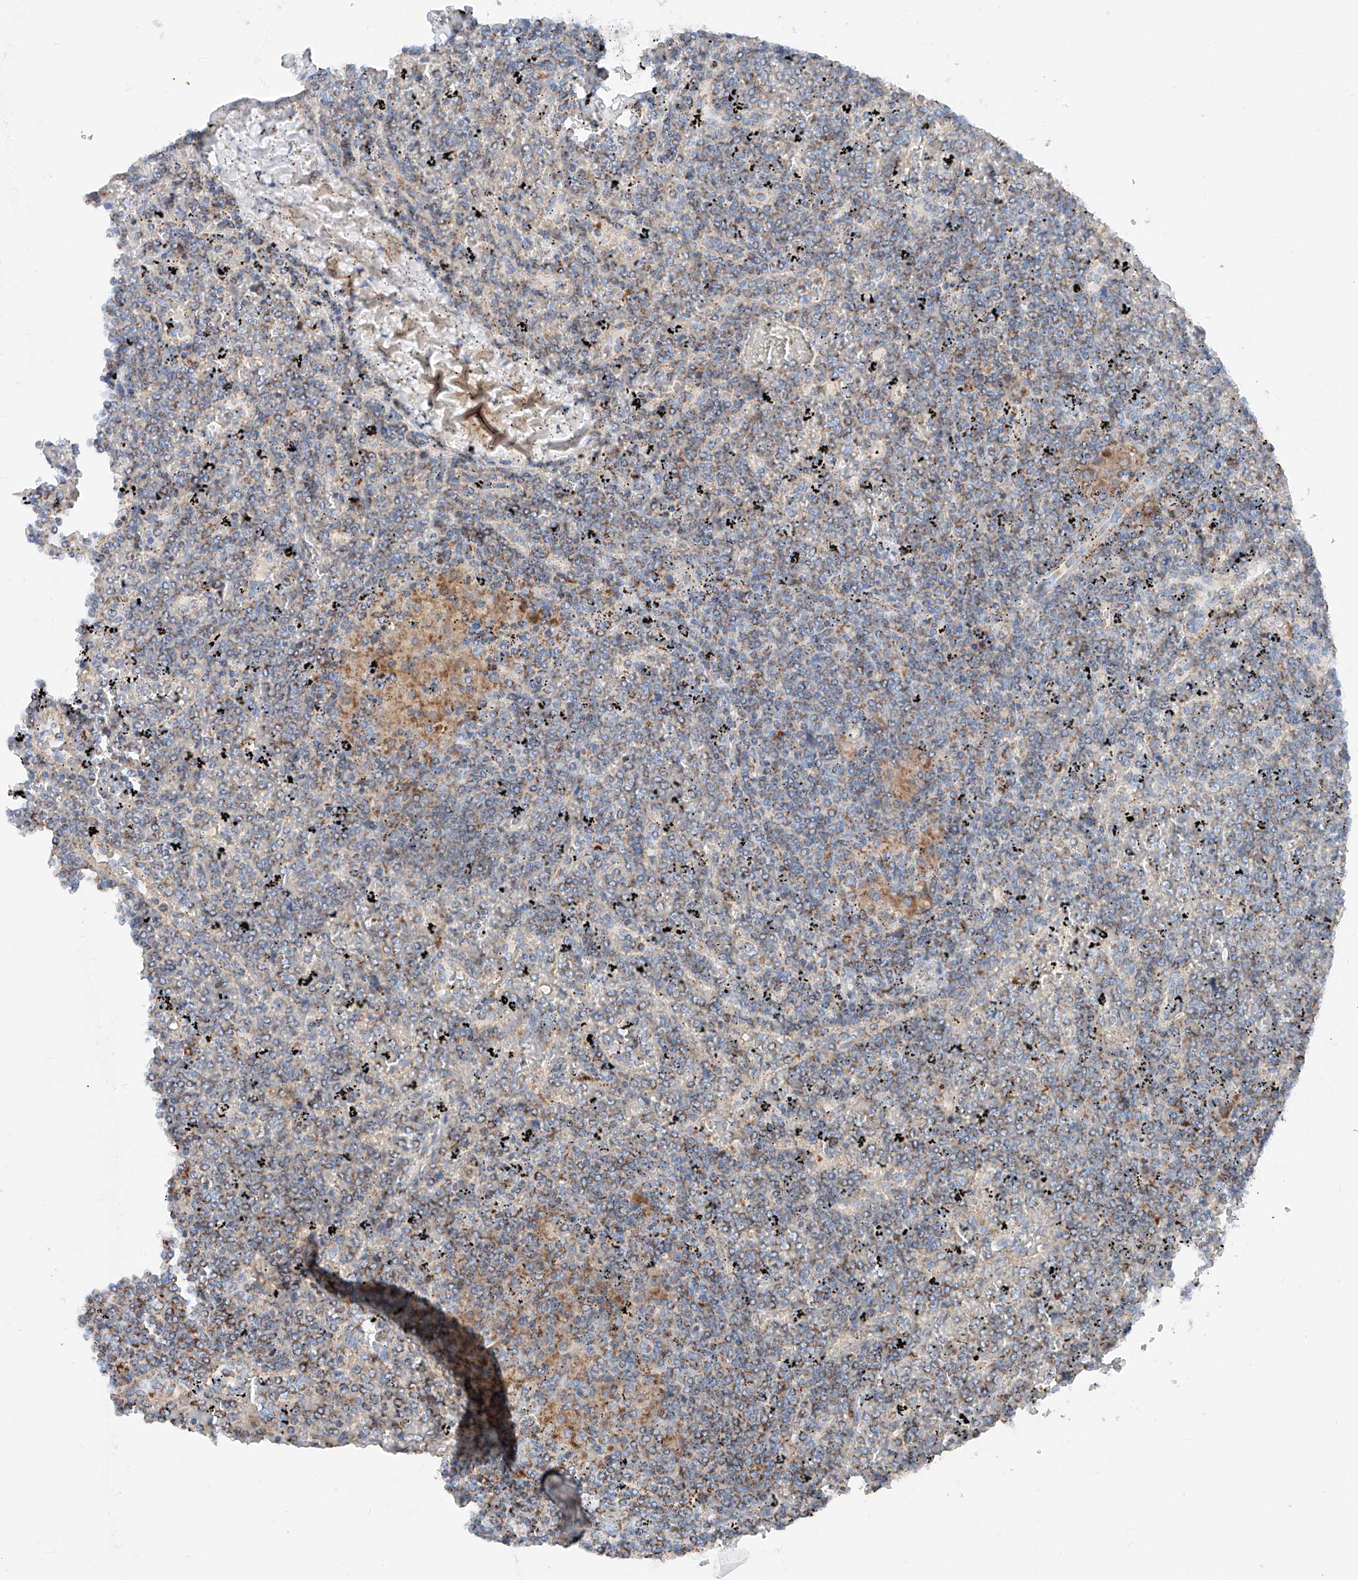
{"staining": {"intensity": "moderate", "quantity": "<25%", "location": "cytoplasmic/membranous"}, "tissue": "lymphoma", "cell_type": "Tumor cells", "image_type": "cancer", "snomed": [{"axis": "morphology", "description": "Malignant lymphoma, non-Hodgkin's type, Low grade"}, {"axis": "topography", "description": "Spleen"}], "caption": "Protein expression by immunohistochemistry exhibits moderate cytoplasmic/membranous staining in about <25% of tumor cells in low-grade malignant lymphoma, non-Hodgkin's type.", "gene": "MRAP", "patient": {"sex": "female", "age": 19}}